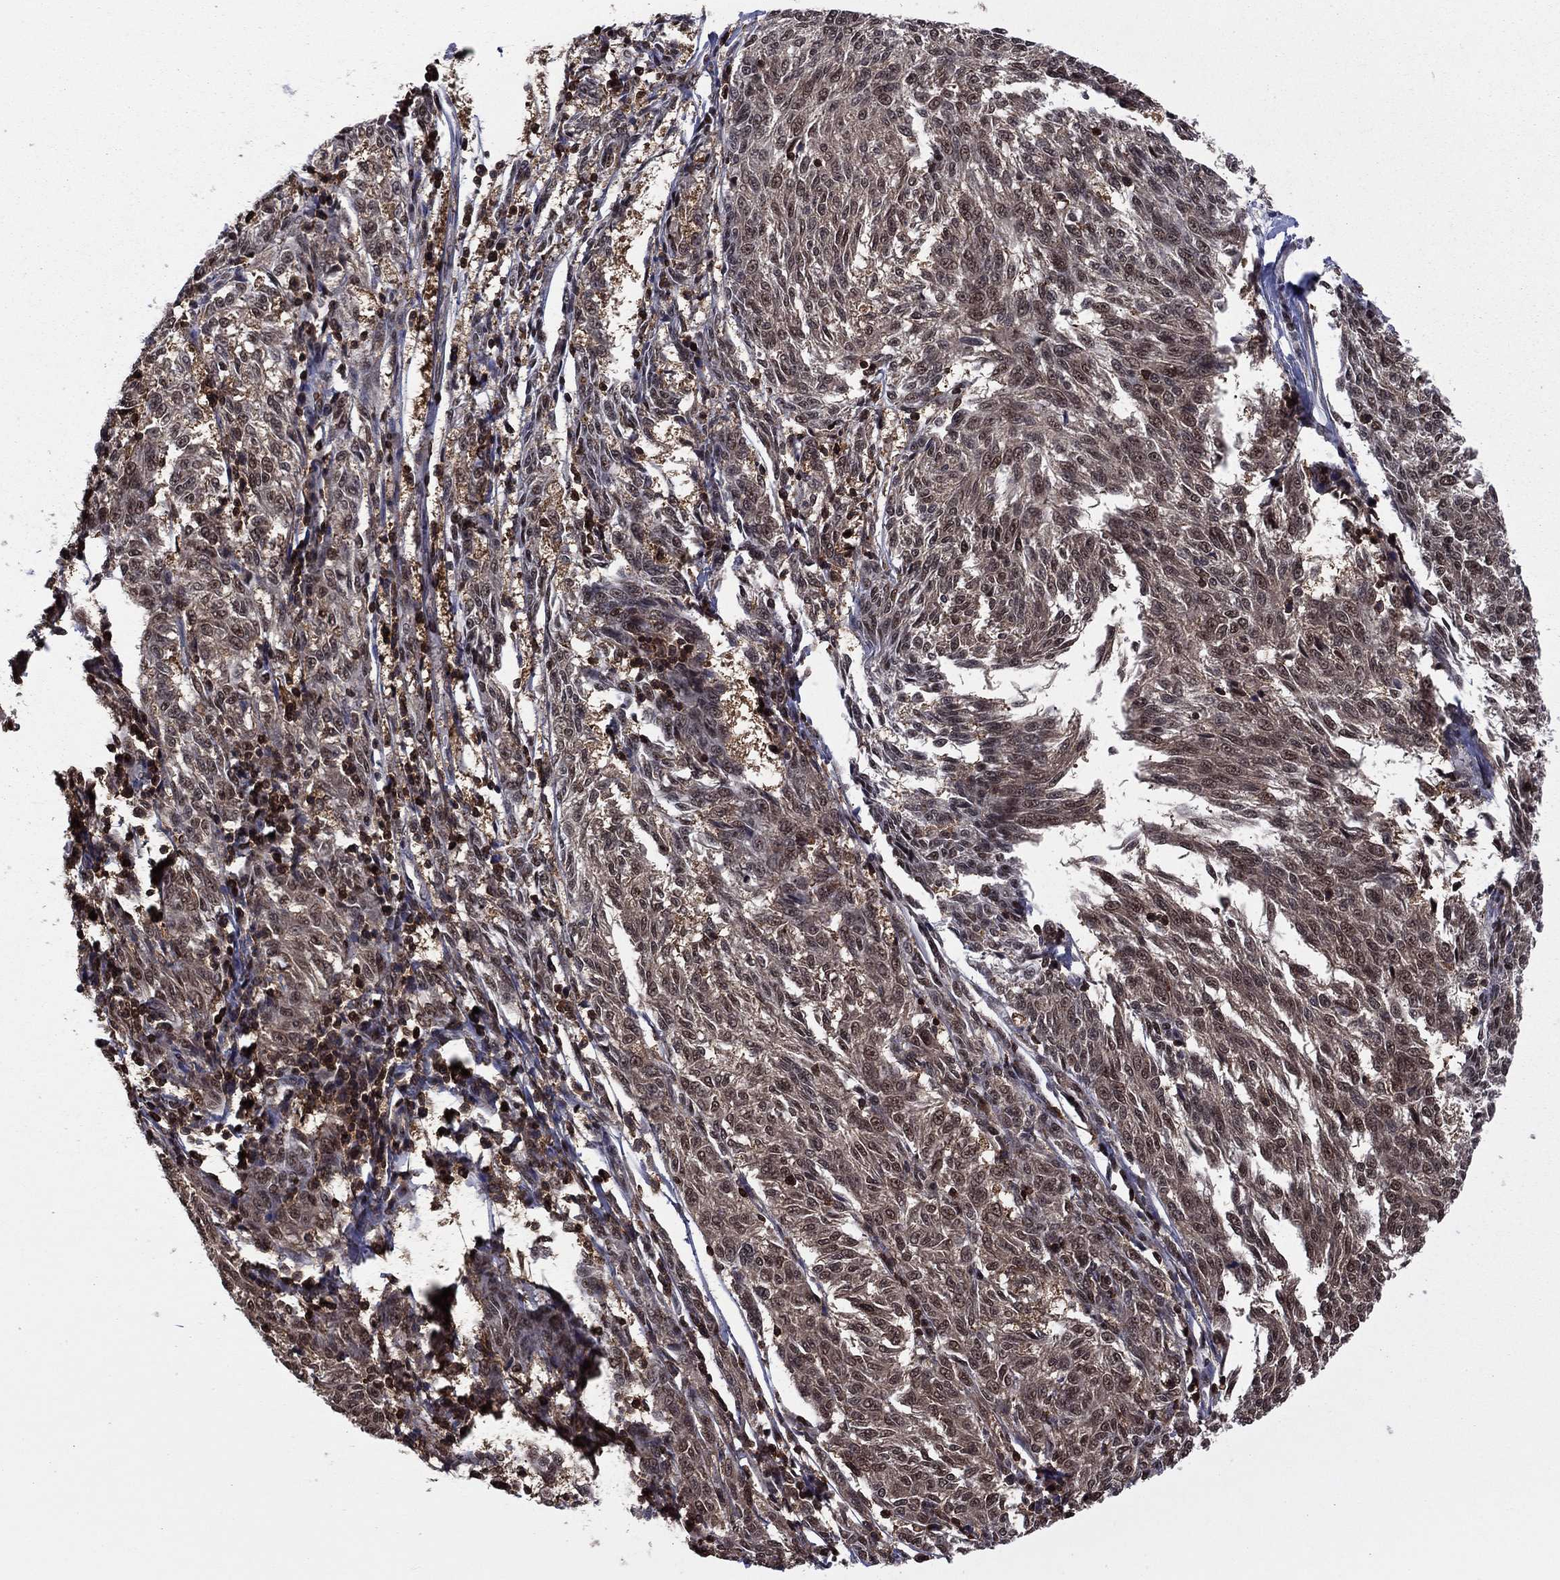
{"staining": {"intensity": "moderate", "quantity": "<25%", "location": "nuclear"}, "tissue": "melanoma", "cell_type": "Tumor cells", "image_type": "cancer", "snomed": [{"axis": "morphology", "description": "Malignant melanoma, NOS"}, {"axis": "topography", "description": "Skin"}], "caption": "Melanoma tissue shows moderate nuclear expression in about <25% of tumor cells", "gene": "PSMD2", "patient": {"sex": "female", "age": 72}}